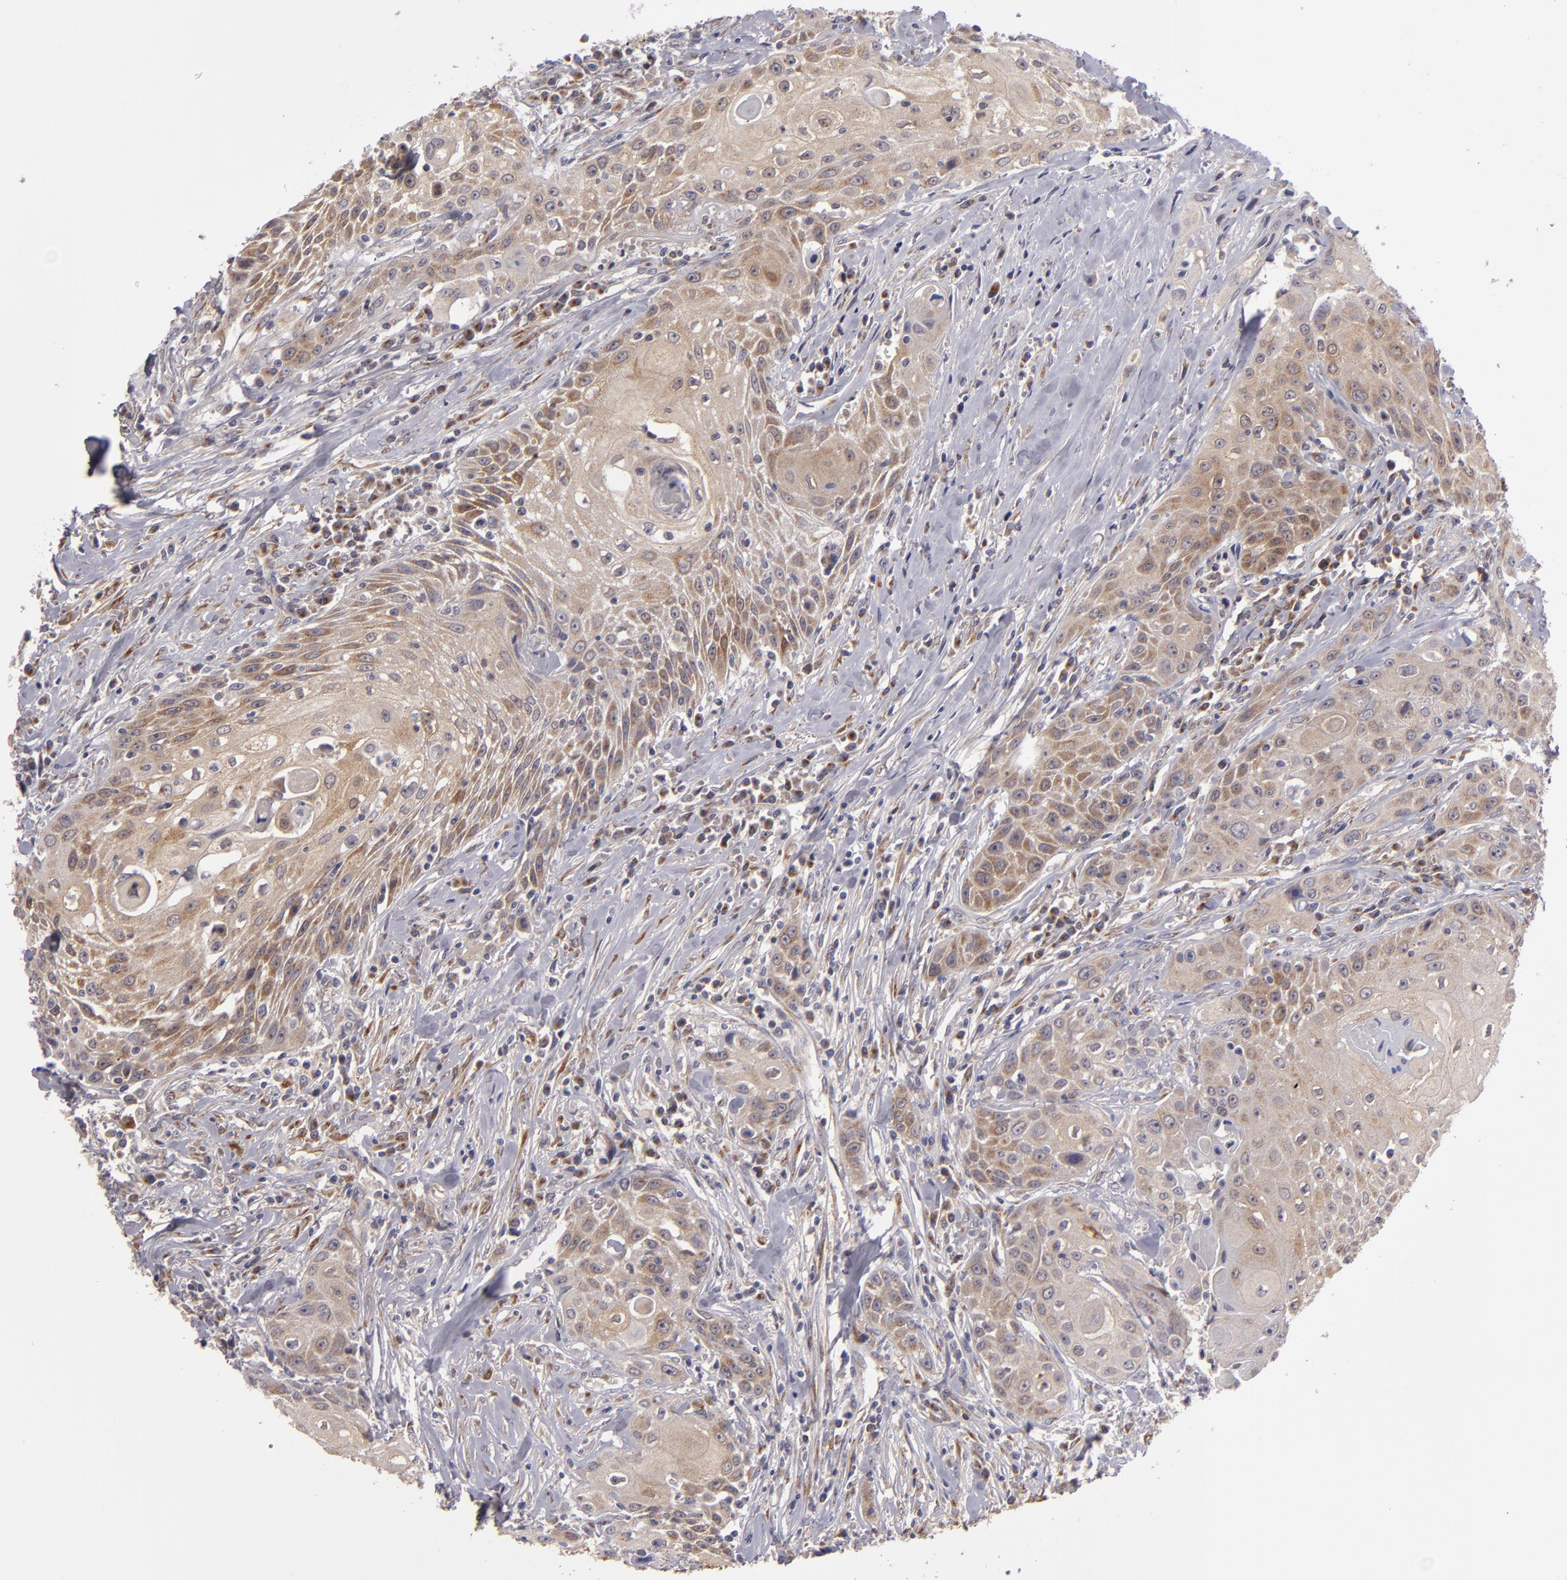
{"staining": {"intensity": "moderate", "quantity": ">75%", "location": "cytoplasmic/membranous"}, "tissue": "head and neck cancer", "cell_type": "Tumor cells", "image_type": "cancer", "snomed": [{"axis": "morphology", "description": "Squamous cell carcinoma, NOS"}, {"axis": "topography", "description": "Oral tissue"}, {"axis": "topography", "description": "Head-Neck"}], "caption": "Human head and neck cancer (squamous cell carcinoma) stained with a protein marker demonstrates moderate staining in tumor cells.", "gene": "SH2D4A", "patient": {"sex": "female", "age": 82}}